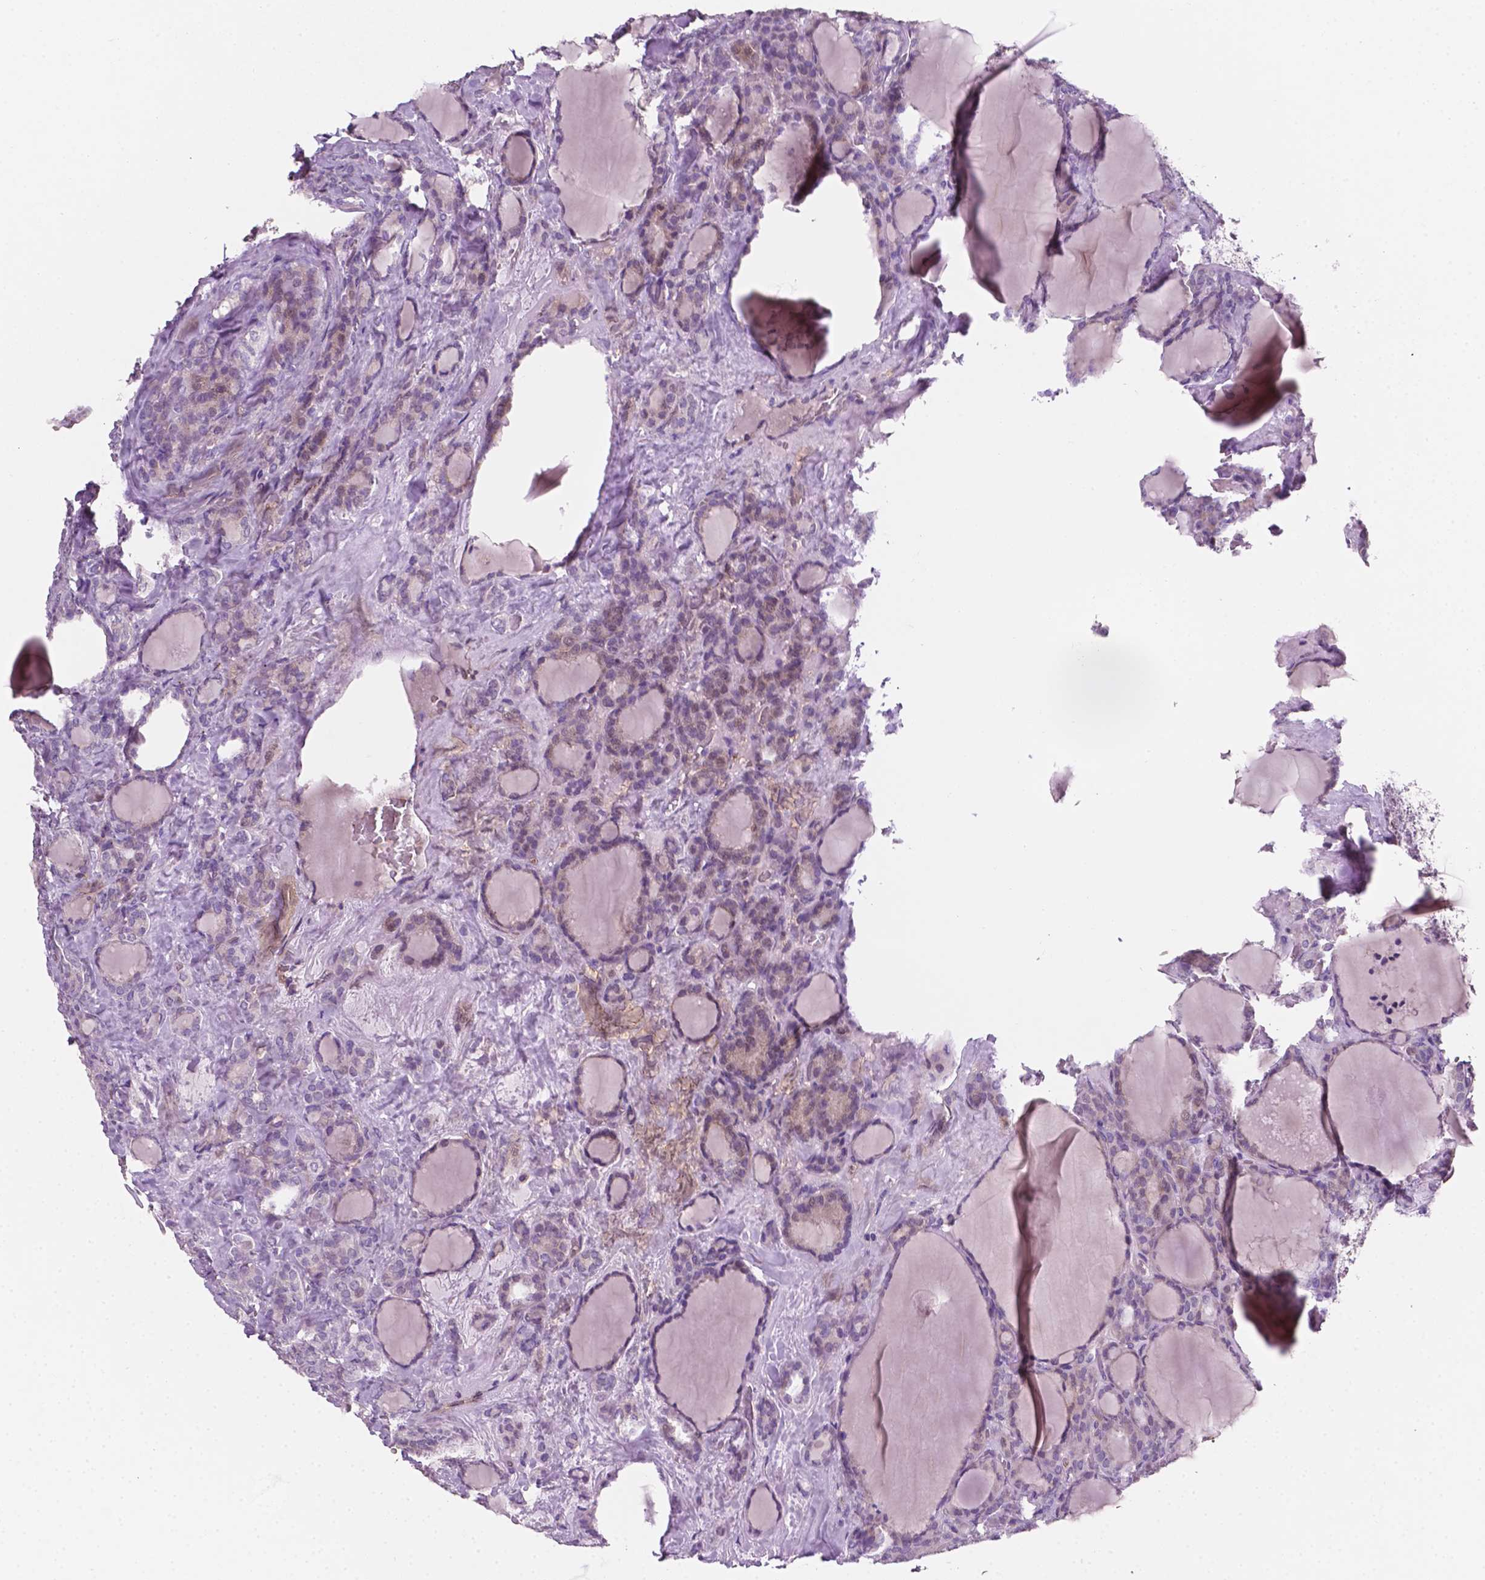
{"staining": {"intensity": "weak", "quantity": "<25%", "location": "cytoplasmic/membranous"}, "tissue": "thyroid cancer", "cell_type": "Tumor cells", "image_type": "cancer", "snomed": [{"axis": "morphology", "description": "Normal tissue, NOS"}, {"axis": "morphology", "description": "Follicular adenoma carcinoma, NOS"}, {"axis": "topography", "description": "Thyroid gland"}], "caption": "A photomicrograph of human thyroid cancer is negative for staining in tumor cells.", "gene": "EGFR", "patient": {"sex": "female", "age": 31}}